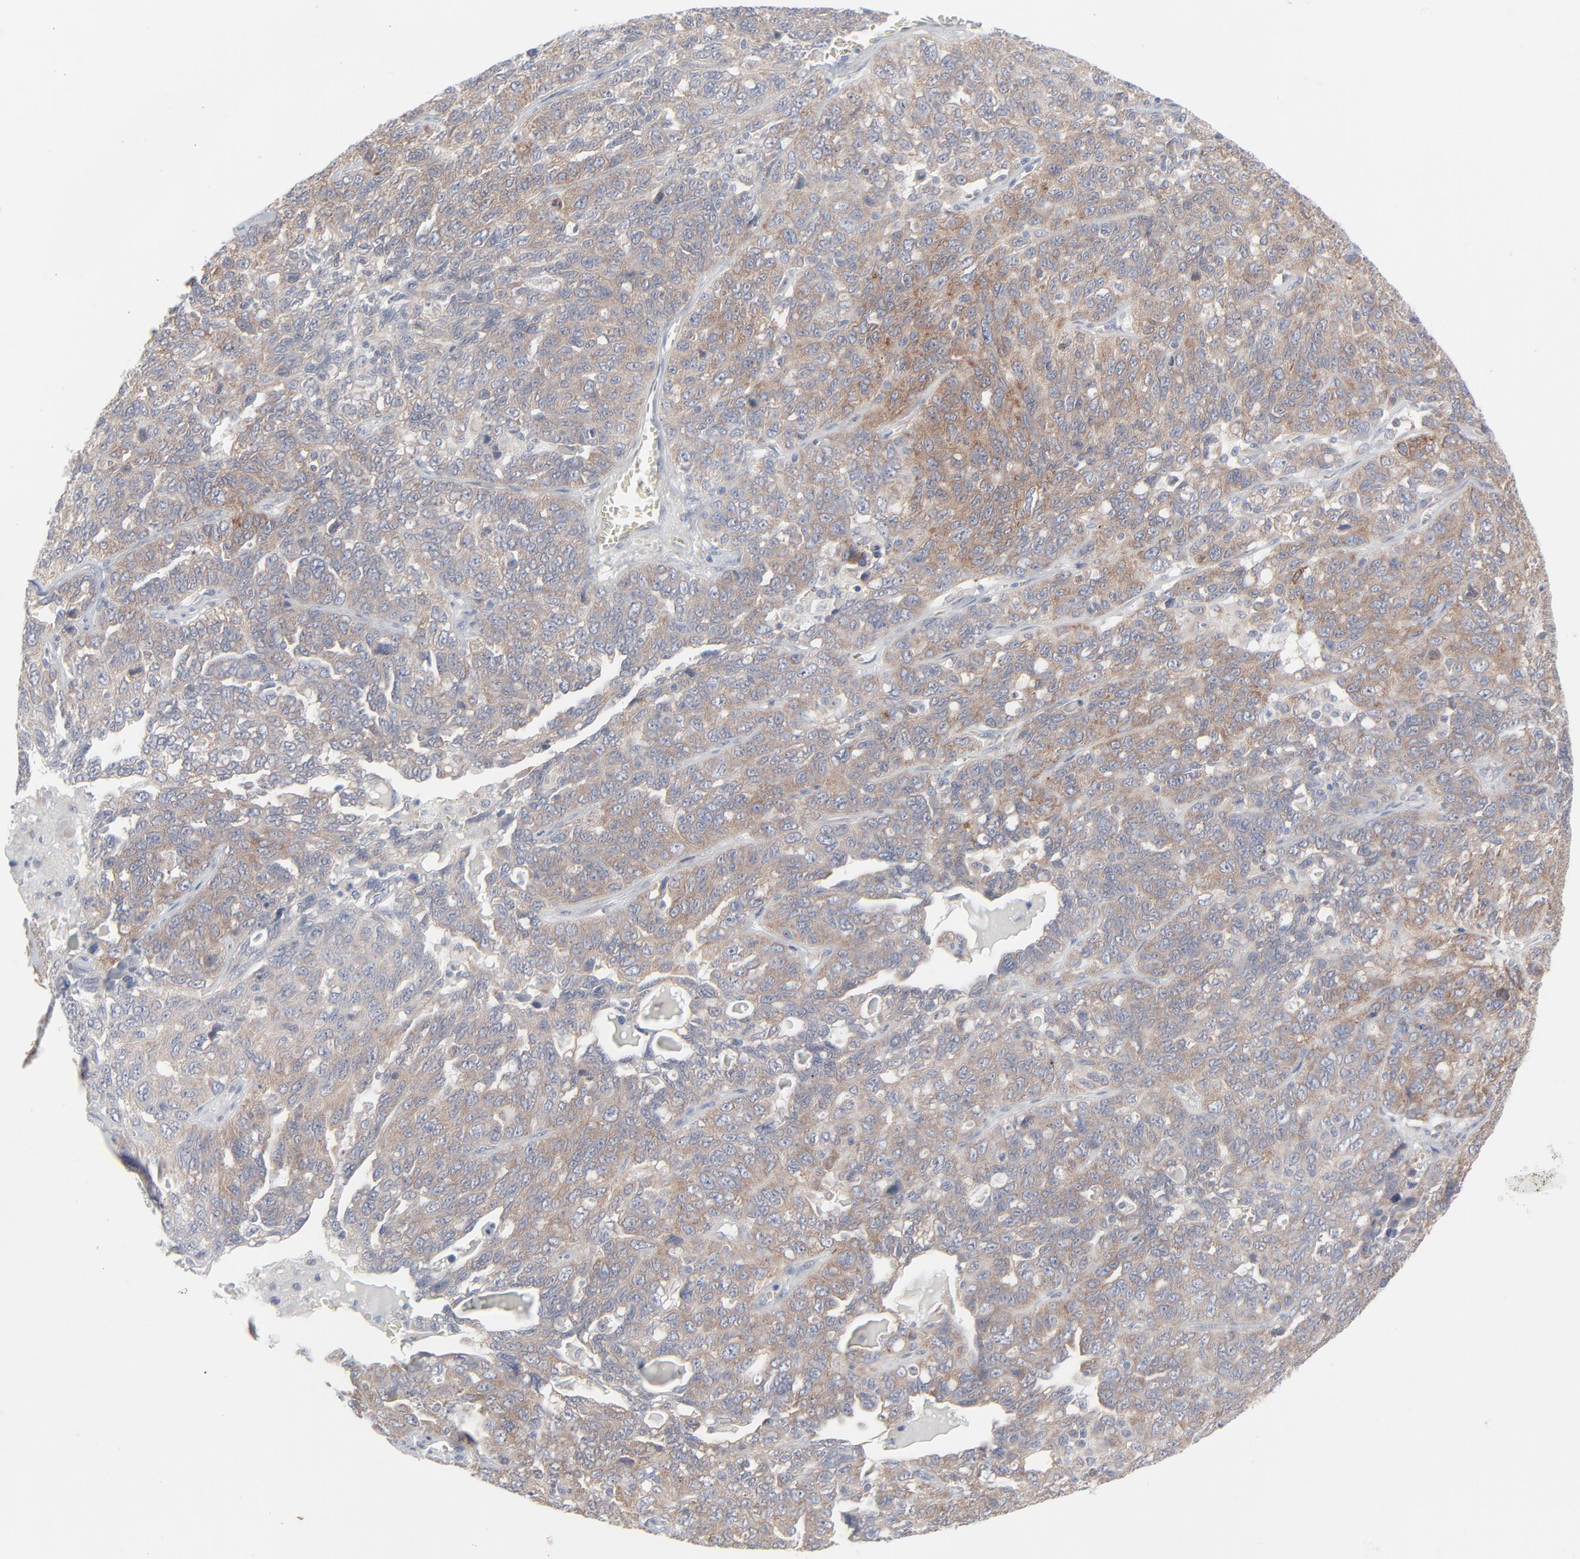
{"staining": {"intensity": "weak", "quantity": ">75%", "location": "cytoplasmic/membranous"}, "tissue": "ovarian cancer", "cell_type": "Tumor cells", "image_type": "cancer", "snomed": [{"axis": "morphology", "description": "Cystadenocarcinoma, serous, NOS"}, {"axis": "topography", "description": "Ovary"}], "caption": "Protein staining reveals weak cytoplasmic/membranous staining in approximately >75% of tumor cells in ovarian serous cystadenocarcinoma.", "gene": "KDSR", "patient": {"sex": "female", "age": 71}}